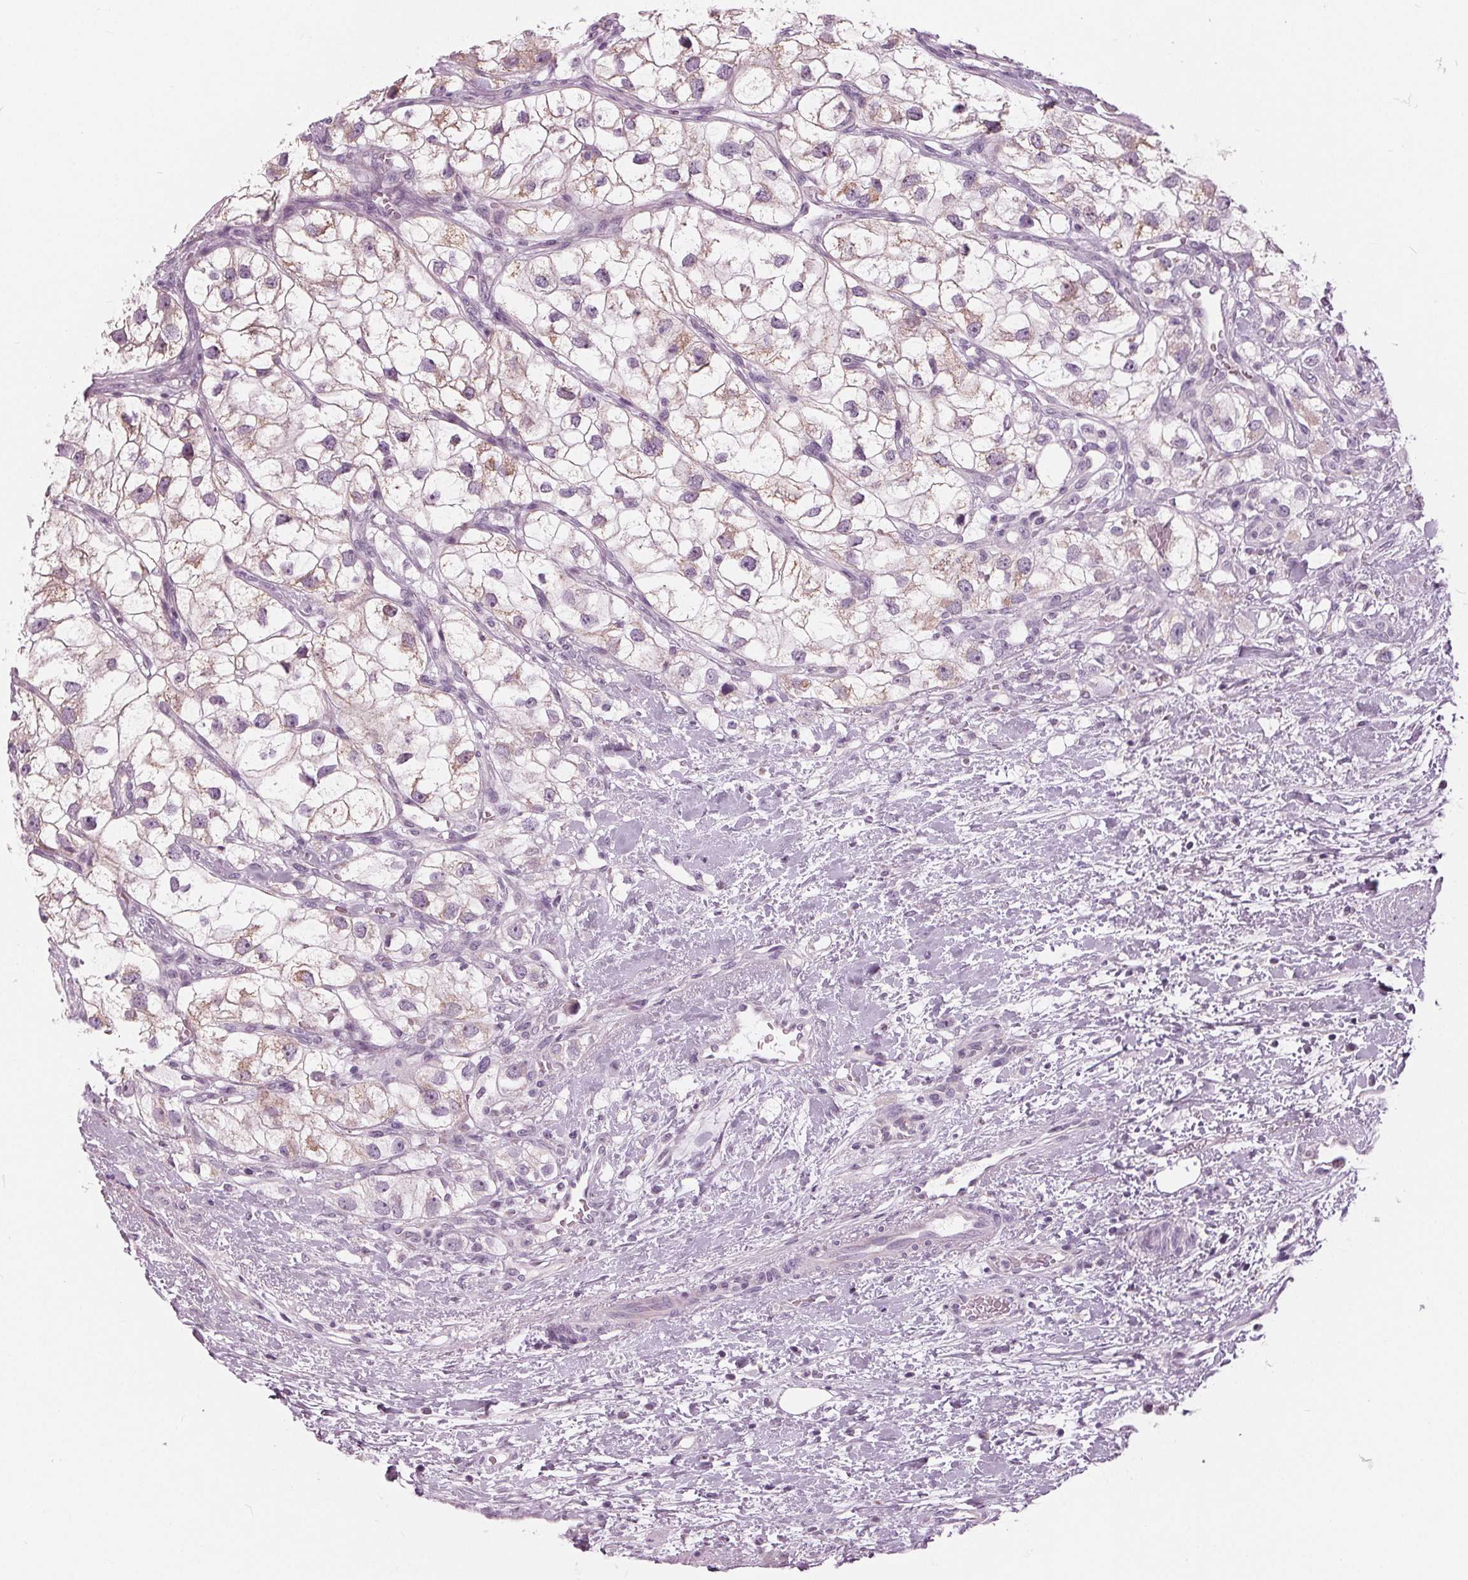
{"staining": {"intensity": "weak", "quantity": "25%-75%", "location": "cytoplasmic/membranous"}, "tissue": "renal cancer", "cell_type": "Tumor cells", "image_type": "cancer", "snomed": [{"axis": "morphology", "description": "Adenocarcinoma, NOS"}, {"axis": "topography", "description": "Kidney"}], "caption": "Brown immunohistochemical staining in adenocarcinoma (renal) reveals weak cytoplasmic/membranous staining in approximately 25%-75% of tumor cells.", "gene": "SAMD4A", "patient": {"sex": "male", "age": 59}}